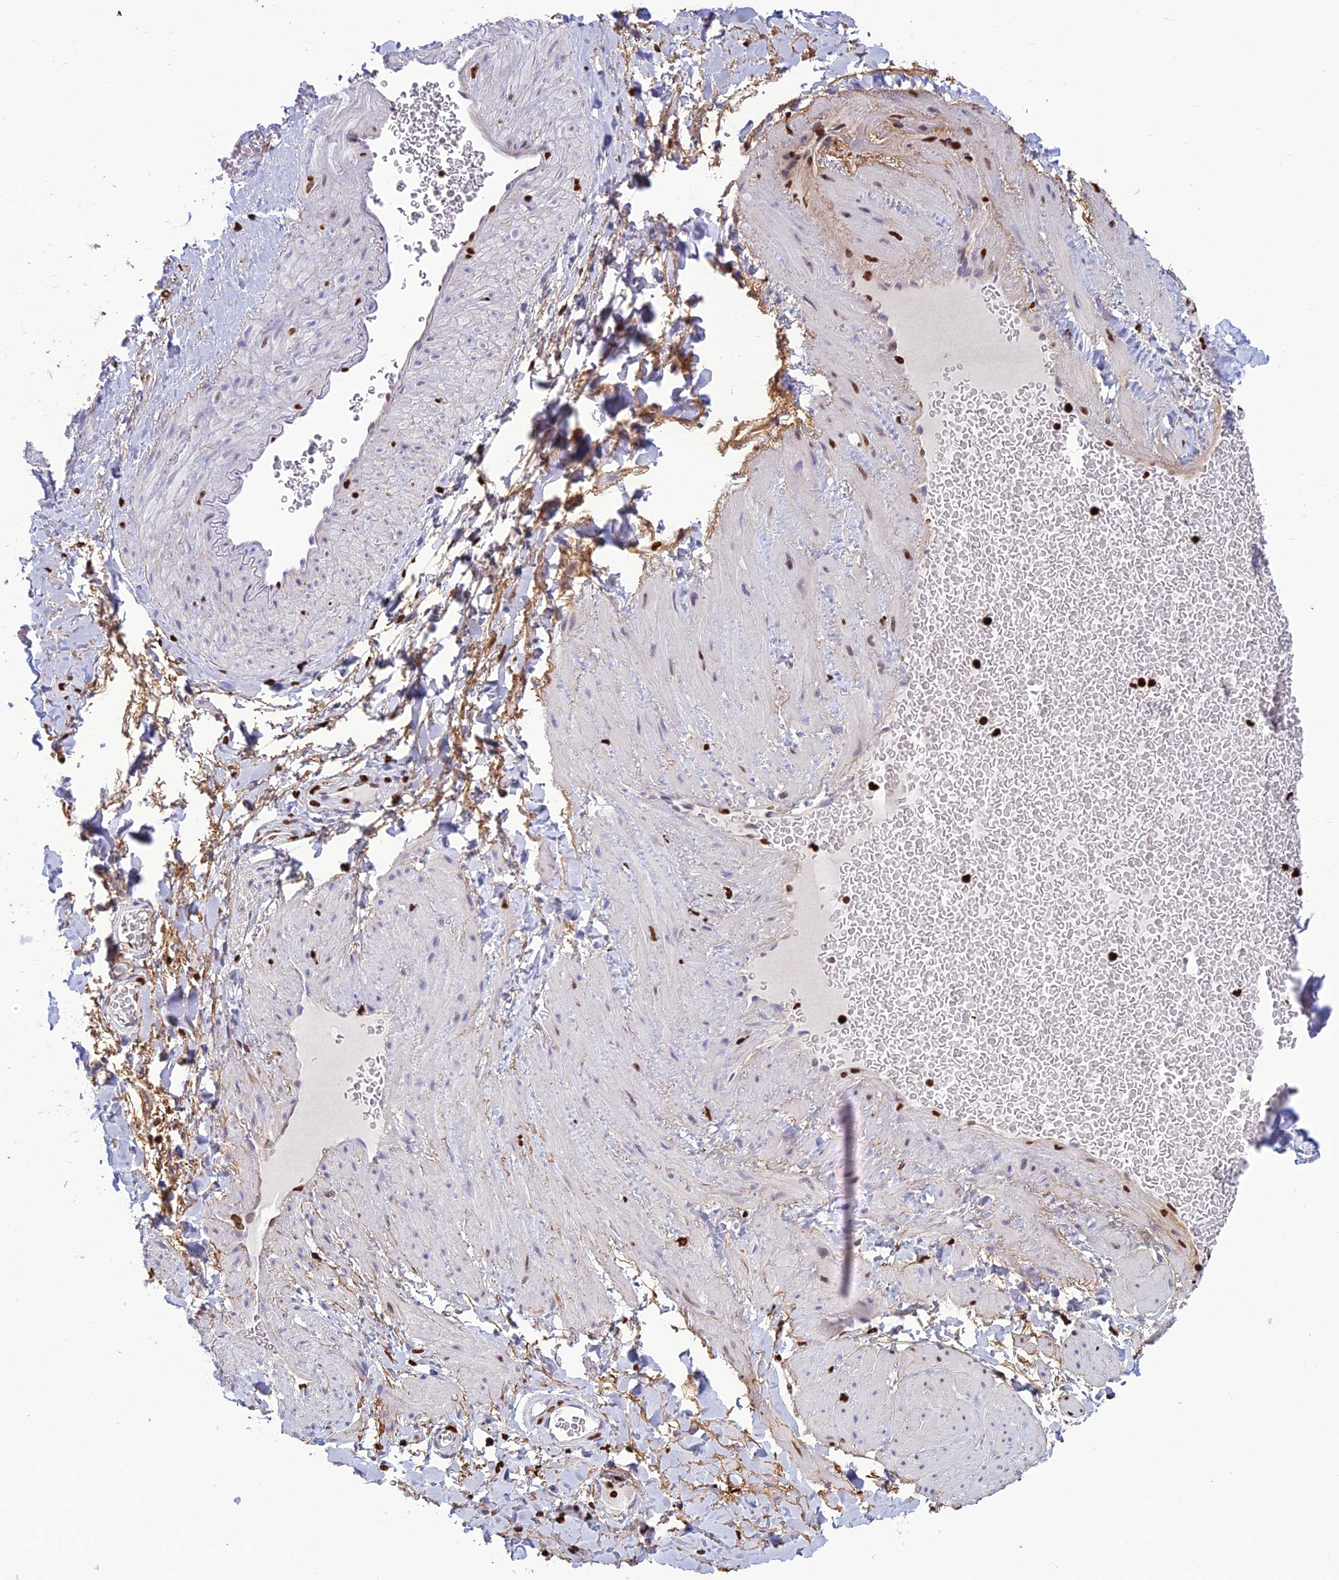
{"staining": {"intensity": "negative", "quantity": "none", "location": "none"}, "tissue": "adipose tissue", "cell_type": "Adipocytes", "image_type": "normal", "snomed": [{"axis": "morphology", "description": "Normal tissue, NOS"}, {"axis": "topography", "description": "Soft tissue"}, {"axis": "topography", "description": "Vascular tissue"}], "caption": "Immunohistochemistry (IHC) photomicrograph of benign adipose tissue stained for a protein (brown), which displays no positivity in adipocytes. (Brightfield microscopy of DAB immunohistochemistry (IHC) at high magnification).", "gene": "AKAP17A", "patient": {"sex": "male", "age": 54}}